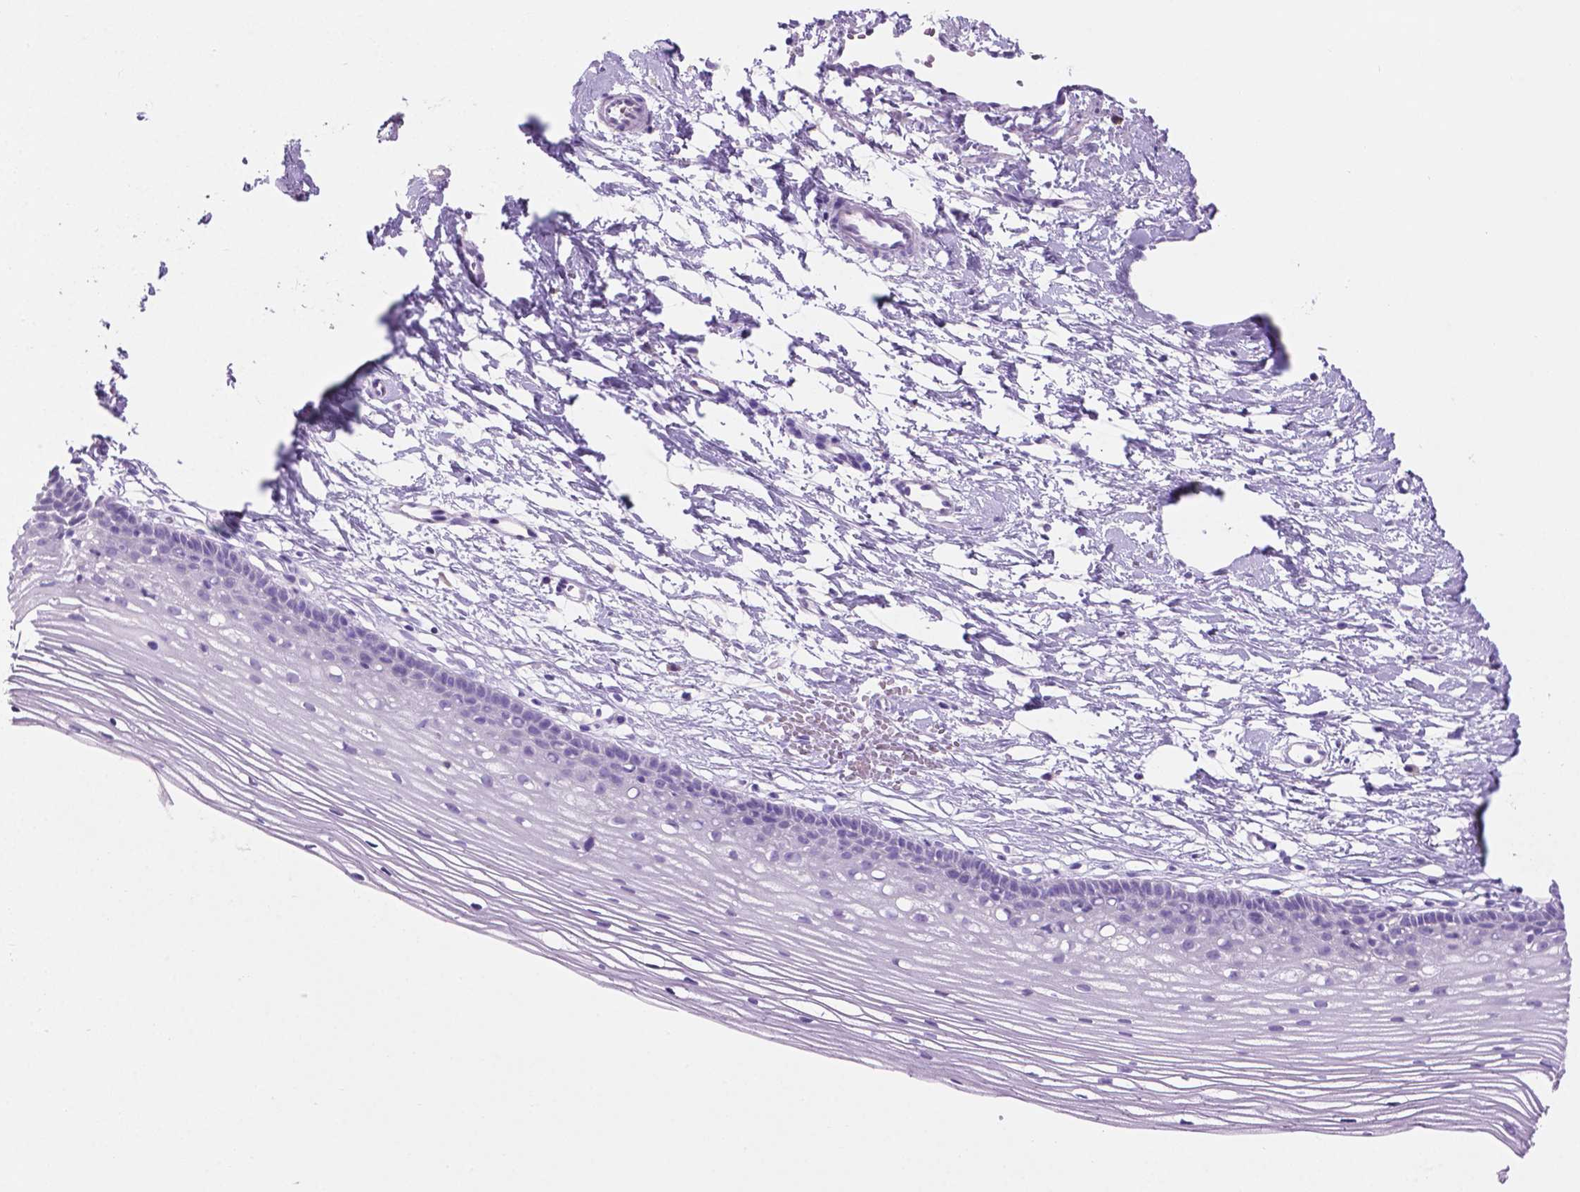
{"staining": {"intensity": "negative", "quantity": "none", "location": "none"}, "tissue": "cervix", "cell_type": "Glandular cells", "image_type": "normal", "snomed": [{"axis": "morphology", "description": "Normal tissue, NOS"}, {"axis": "topography", "description": "Cervix"}], "caption": "High power microscopy micrograph of an IHC image of unremarkable cervix, revealing no significant staining in glandular cells. (Stains: DAB immunohistochemistry (IHC) with hematoxylin counter stain, Microscopy: brightfield microscopy at high magnification).", "gene": "GRIN2B", "patient": {"sex": "female", "age": 40}}